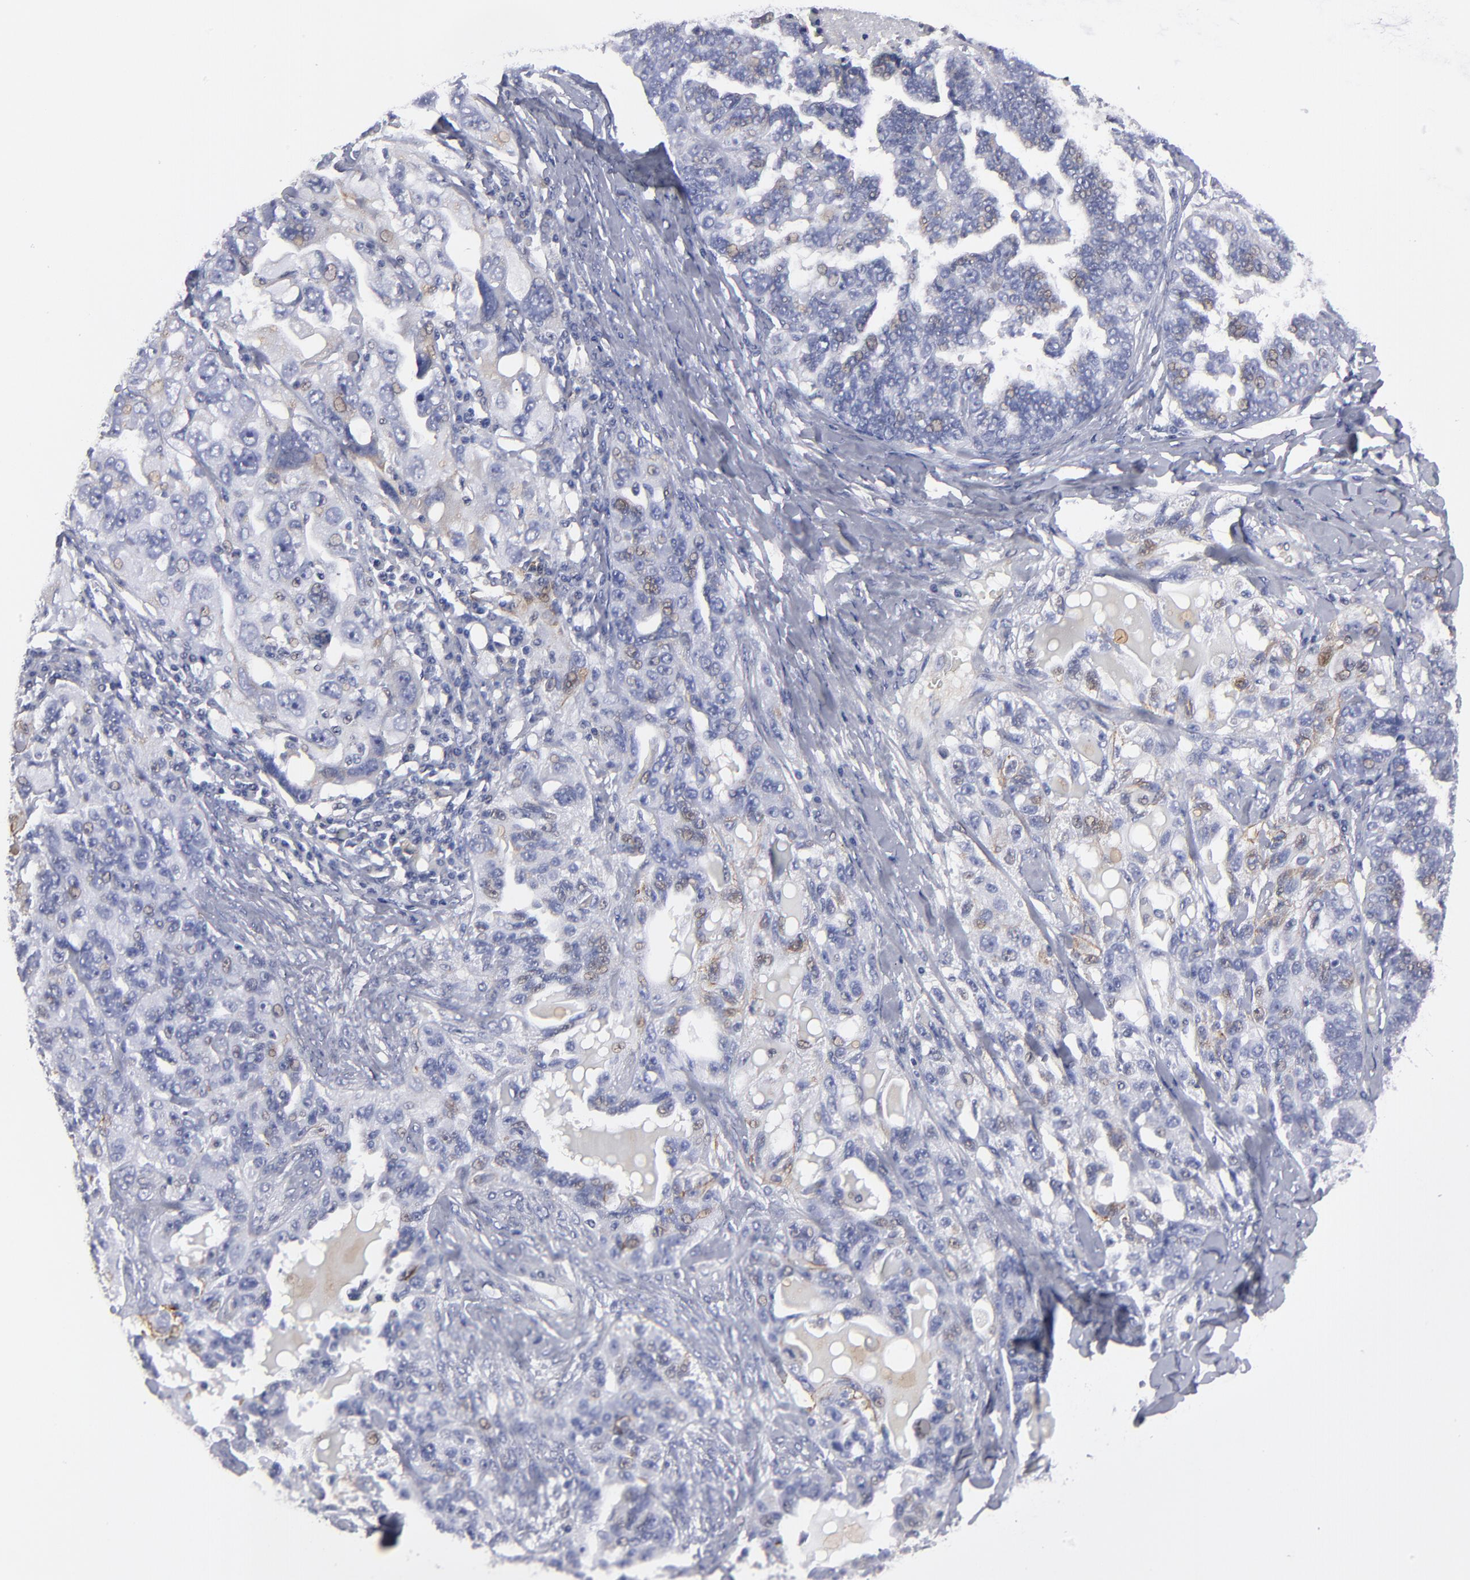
{"staining": {"intensity": "weak", "quantity": "<25%", "location": "cytoplasmic/membranous,nuclear"}, "tissue": "ovarian cancer", "cell_type": "Tumor cells", "image_type": "cancer", "snomed": [{"axis": "morphology", "description": "Cystadenocarcinoma, serous, NOS"}, {"axis": "topography", "description": "Ovary"}], "caption": "High power microscopy micrograph of an immunohistochemistry photomicrograph of ovarian serous cystadenocarcinoma, revealing no significant expression in tumor cells.", "gene": "CADM3", "patient": {"sex": "female", "age": 82}}